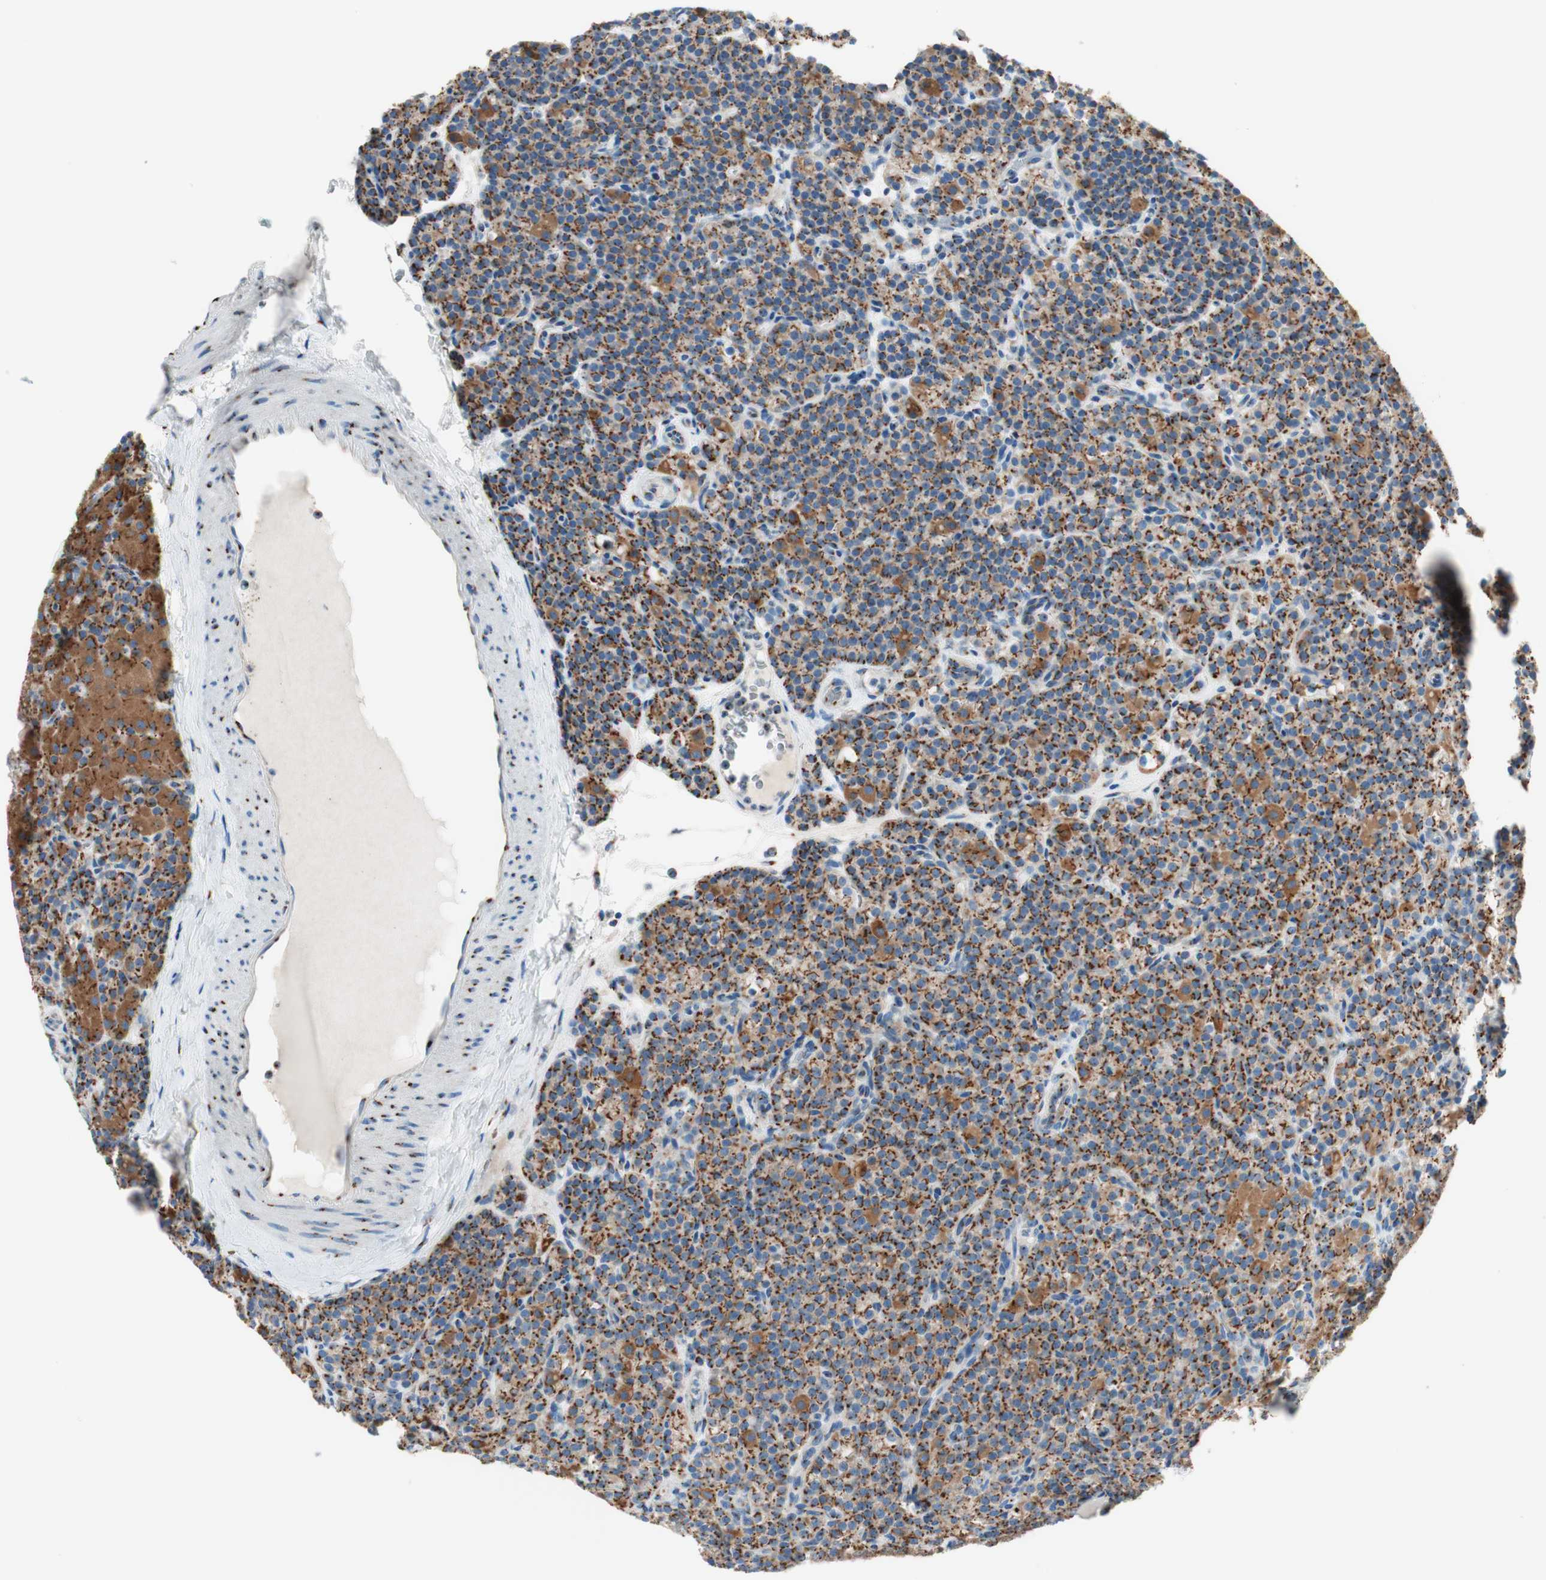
{"staining": {"intensity": "strong", "quantity": ">75%", "location": "cytoplasmic/membranous"}, "tissue": "parathyroid gland", "cell_type": "Glandular cells", "image_type": "normal", "snomed": [{"axis": "morphology", "description": "Normal tissue, NOS"}, {"axis": "topography", "description": "Parathyroid gland"}], "caption": "Immunohistochemistry (DAB (3,3'-diaminobenzidine)) staining of normal parathyroid gland demonstrates strong cytoplasmic/membranous protein staining in approximately >75% of glandular cells.", "gene": "GOLGB1", "patient": {"sex": "female", "age": 57}}